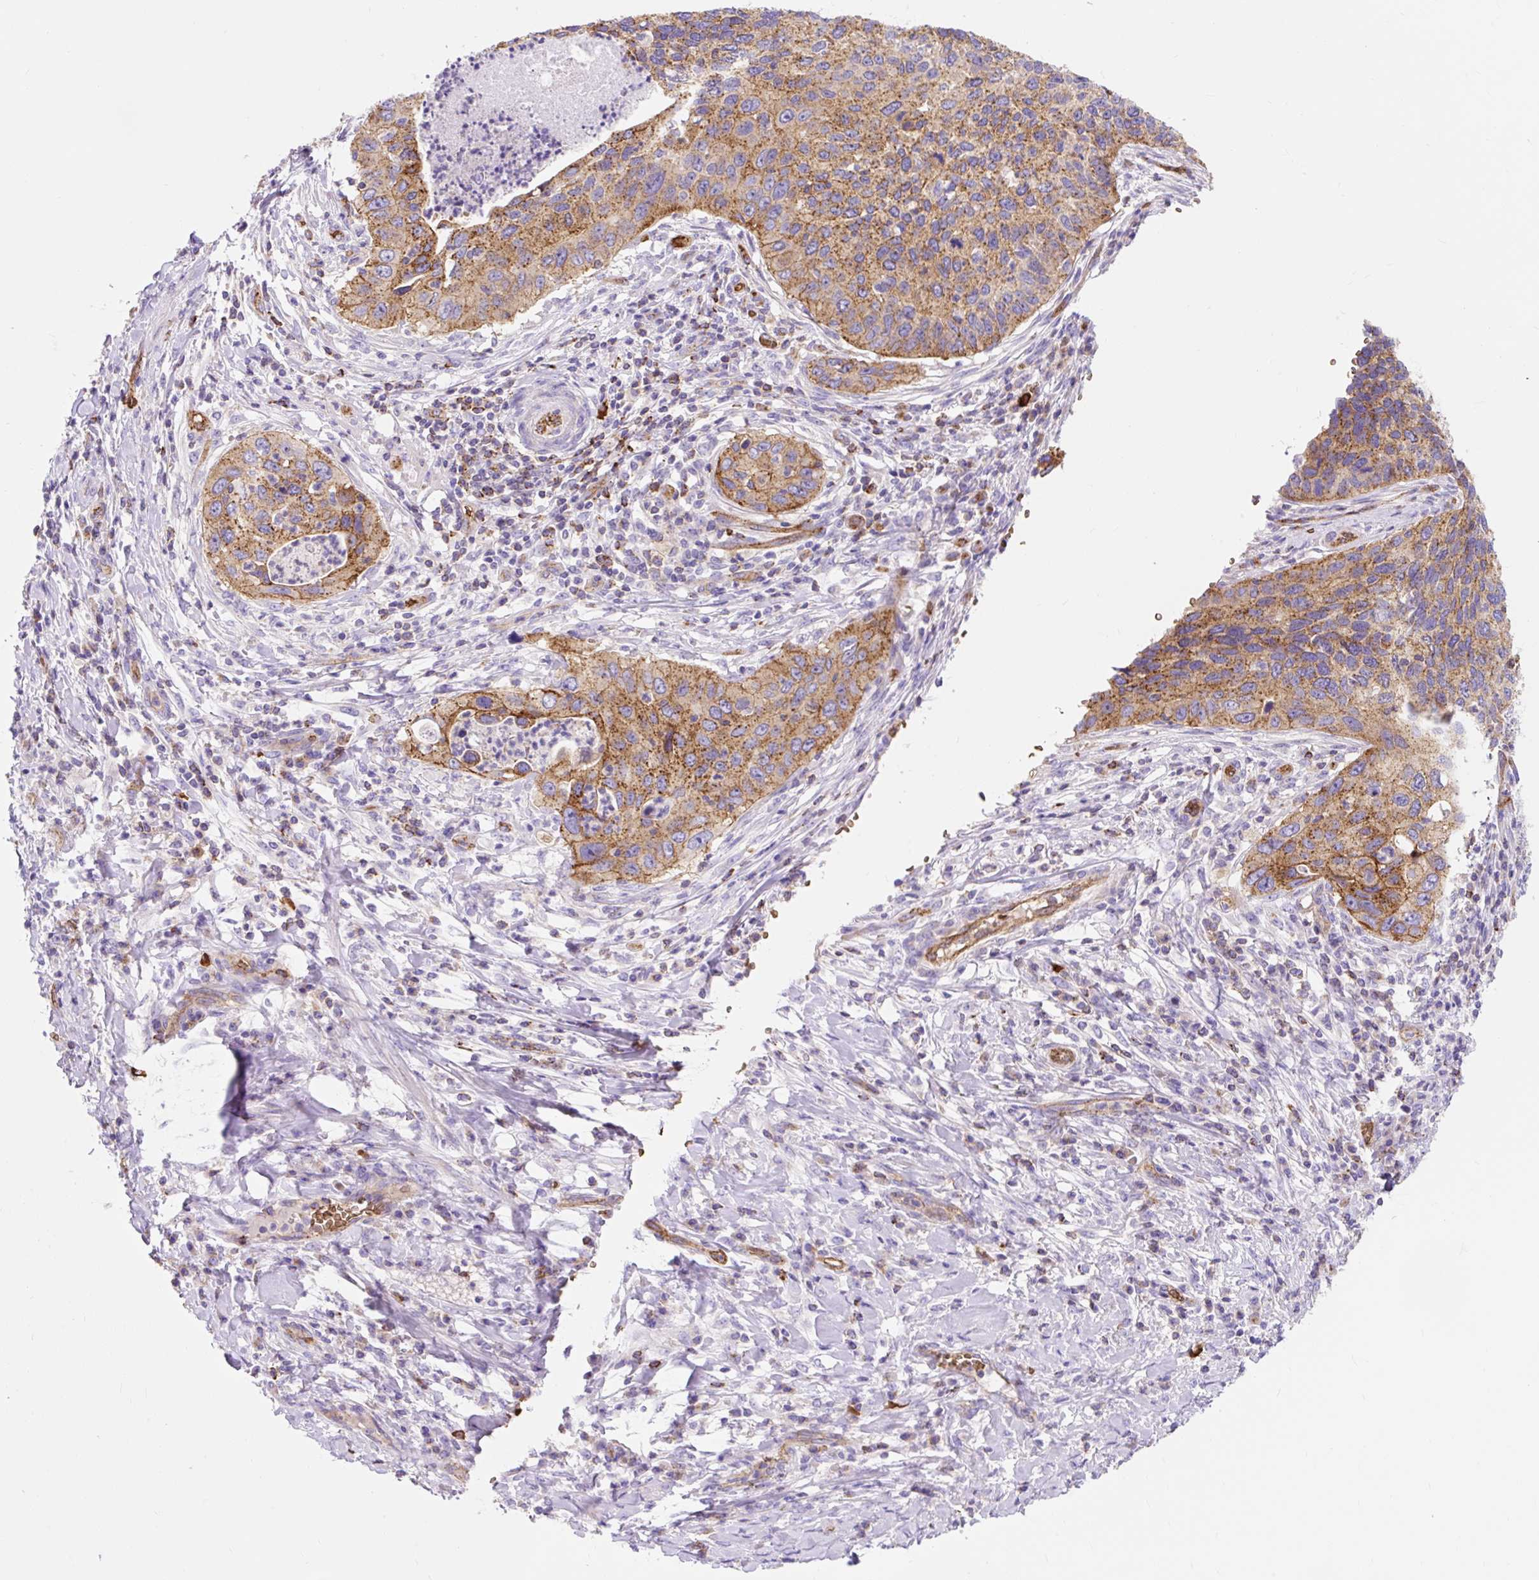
{"staining": {"intensity": "moderate", "quantity": ">75%", "location": "cytoplasmic/membranous"}, "tissue": "cervical cancer", "cell_type": "Tumor cells", "image_type": "cancer", "snomed": [{"axis": "morphology", "description": "Squamous cell carcinoma, NOS"}, {"axis": "topography", "description": "Cervix"}], "caption": "Tumor cells display moderate cytoplasmic/membranous positivity in about >75% of cells in cervical cancer (squamous cell carcinoma). Immunohistochemistry (ihc) stains the protein of interest in brown and the nuclei are stained blue.", "gene": "HIP1R", "patient": {"sex": "female", "age": 38}}